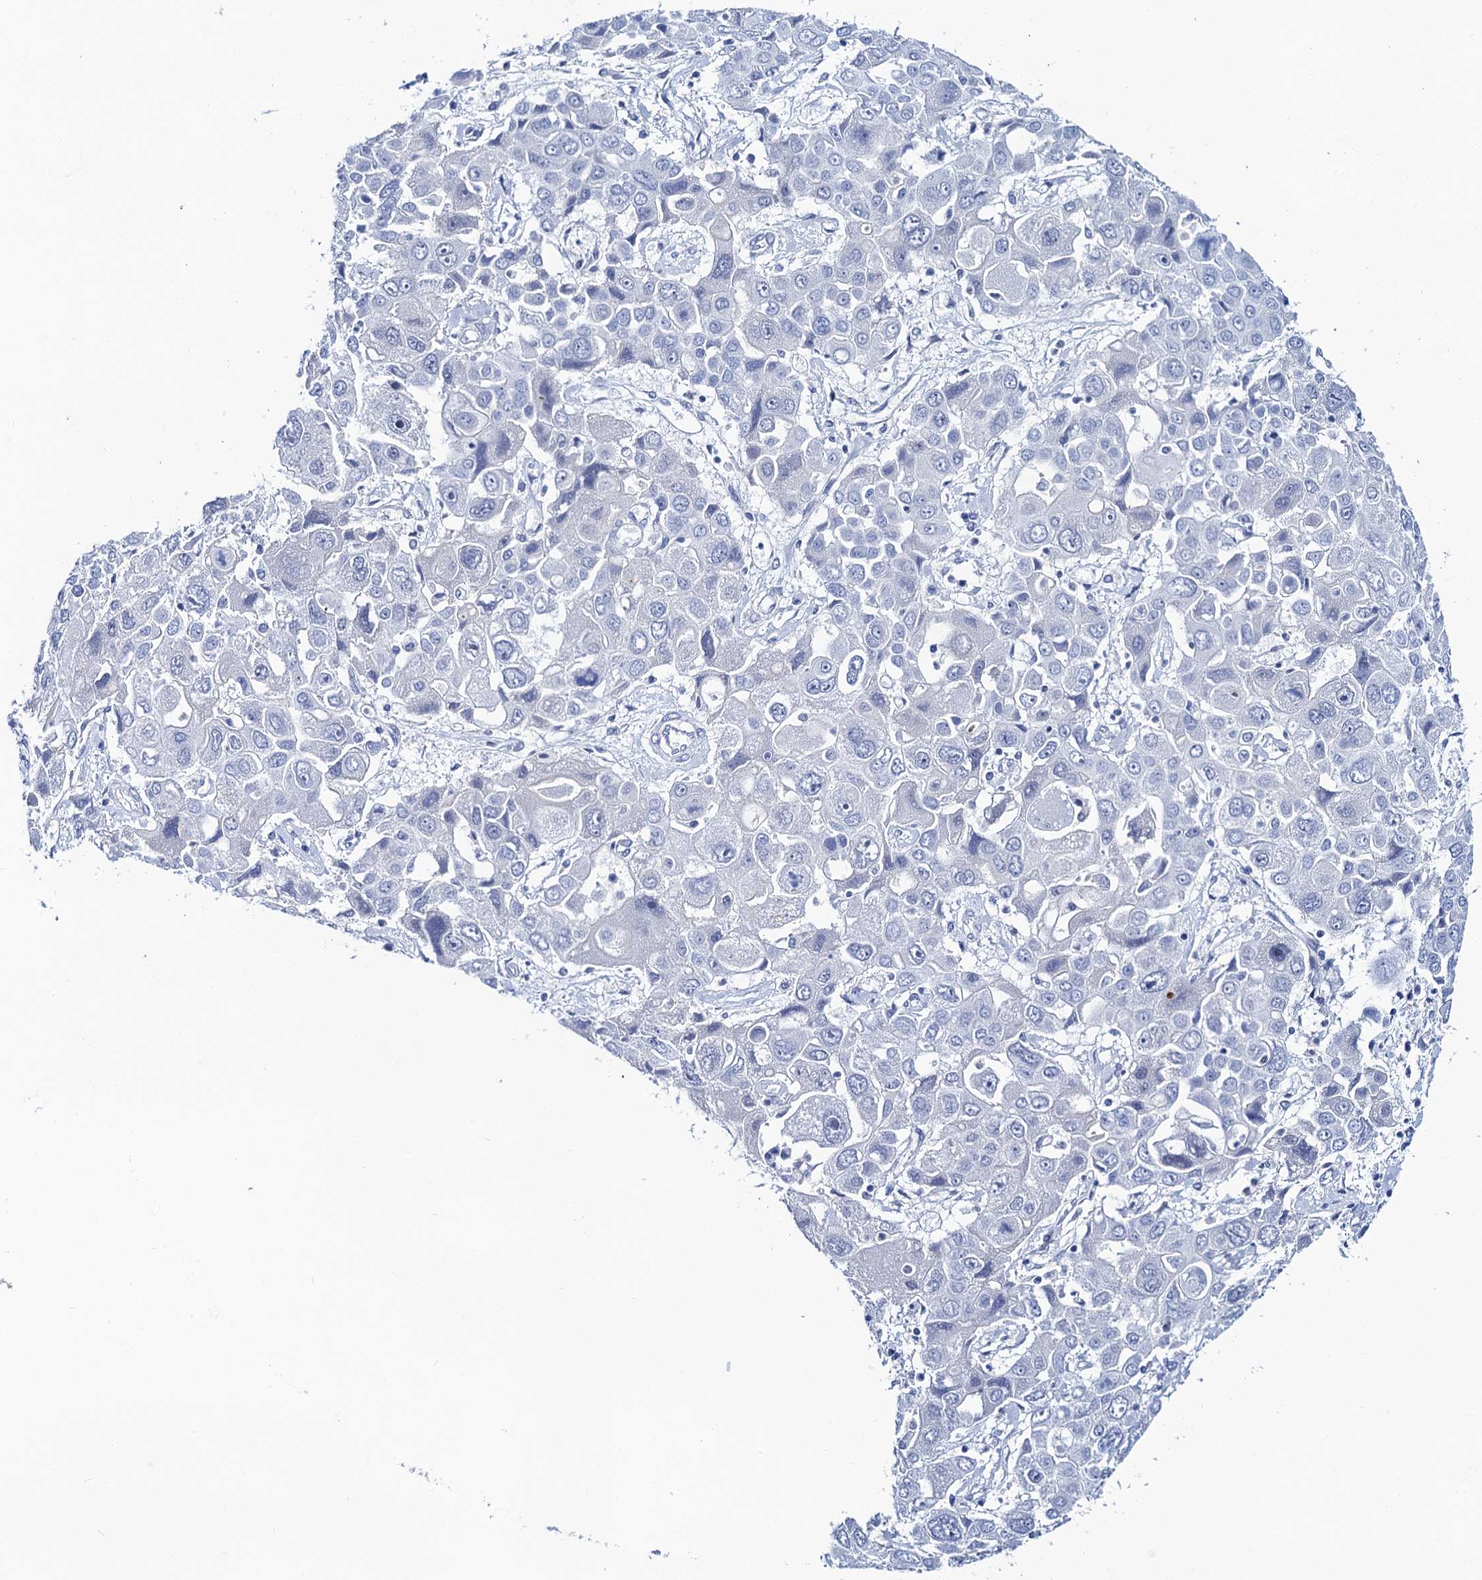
{"staining": {"intensity": "negative", "quantity": "none", "location": "none"}, "tissue": "liver cancer", "cell_type": "Tumor cells", "image_type": "cancer", "snomed": [{"axis": "morphology", "description": "Cholangiocarcinoma"}, {"axis": "topography", "description": "Liver"}], "caption": "The immunohistochemistry photomicrograph has no significant expression in tumor cells of liver cholangiocarcinoma tissue.", "gene": "LYPD3", "patient": {"sex": "male", "age": 67}}